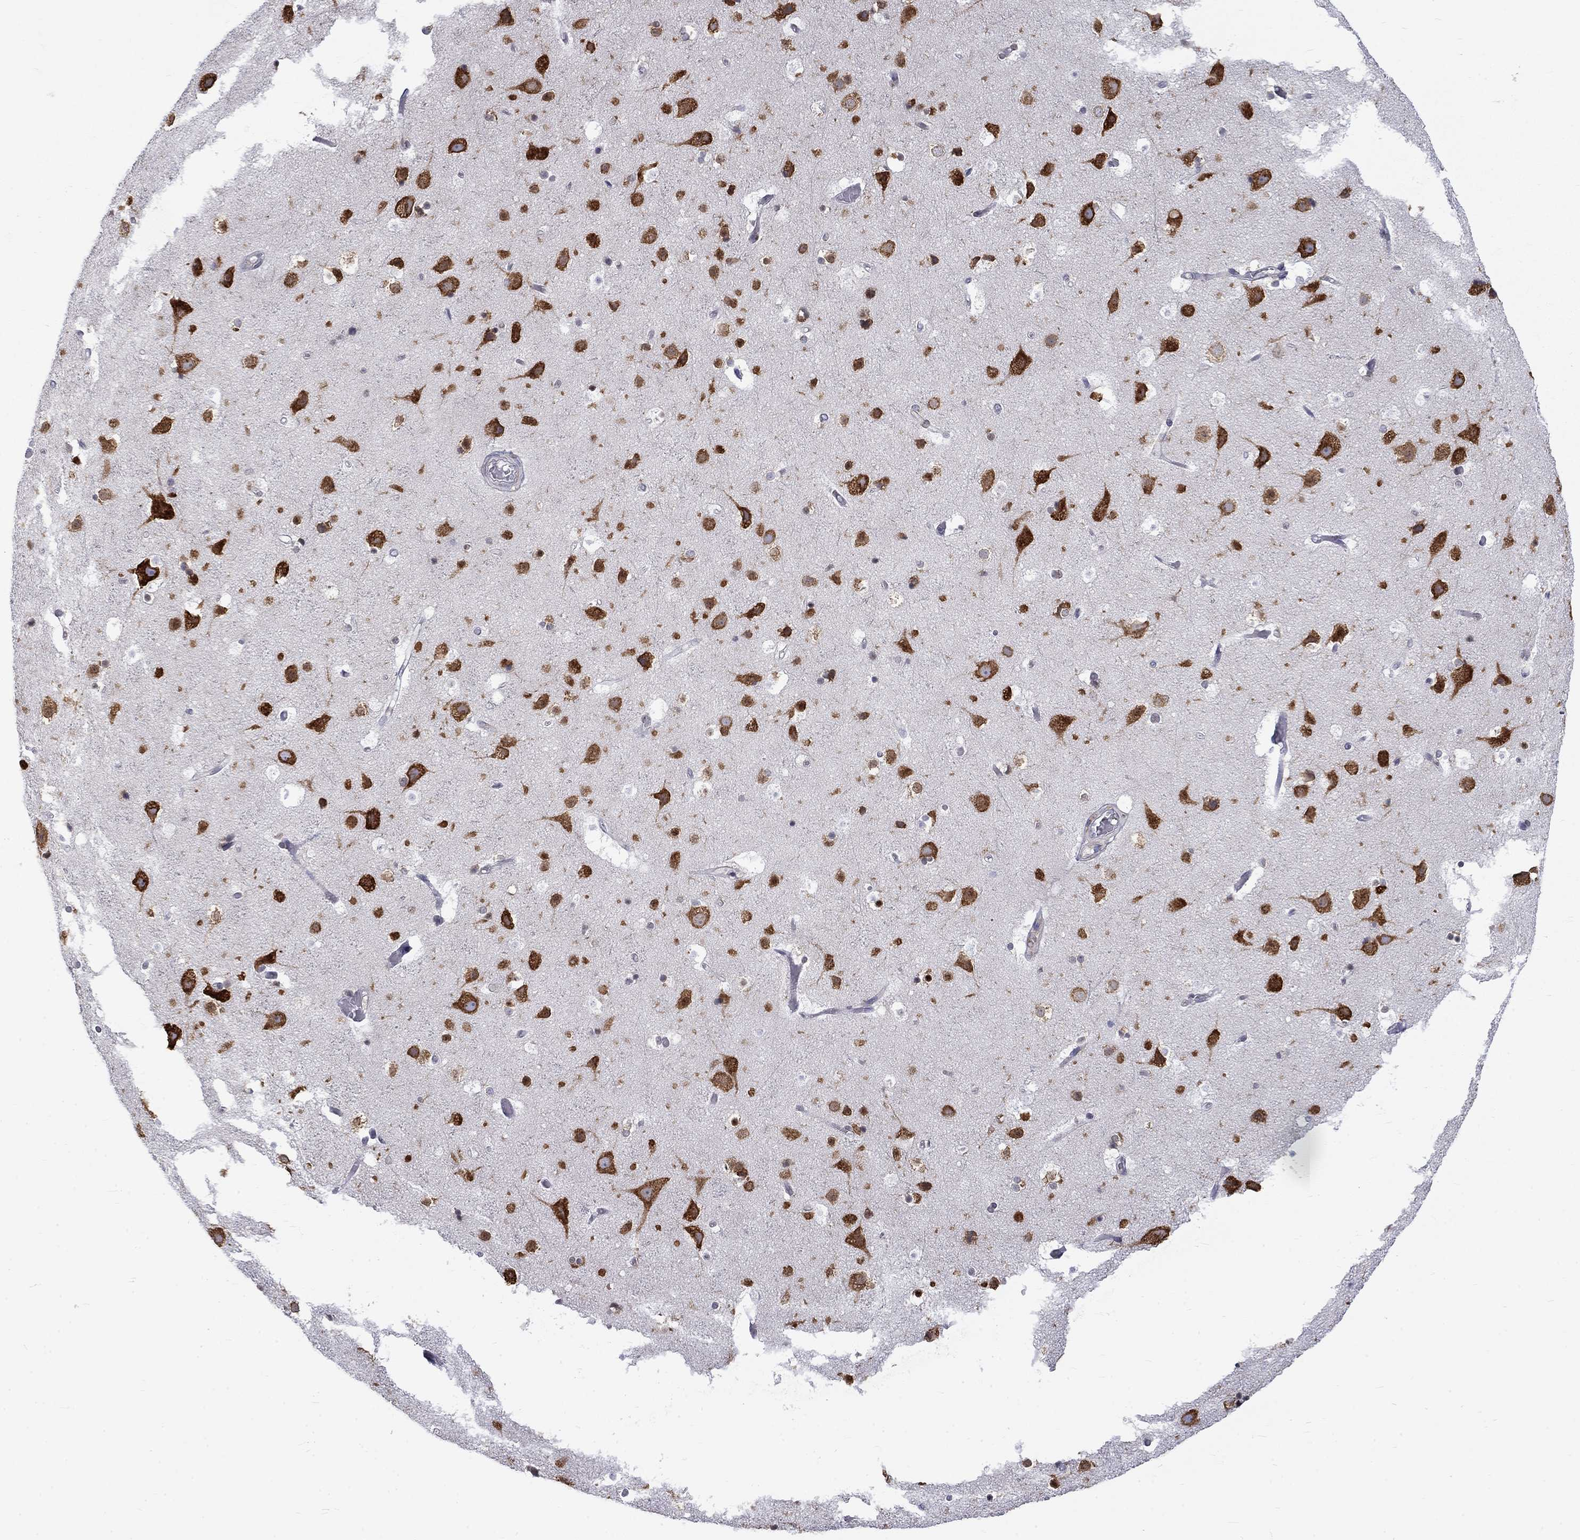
{"staining": {"intensity": "negative", "quantity": "none", "location": "none"}, "tissue": "cerebral cortex", "cell_type": "Endothelial cells", "image_type": "normal", "snomed": [{"axis": "morphology", "description": "Normal tissue, NOS"}, {"axis": "topography", "description": "Cerebral cortex"}], "caption": "Immunohistochemistry (IHC) micrograph of unremarkable cerebral cortex: cerebral cortex stained with DAB displays no significant protein expression in endothelial cells.", "gene": "PABPC4", "patient": {"sex": "female", "age": 52}}